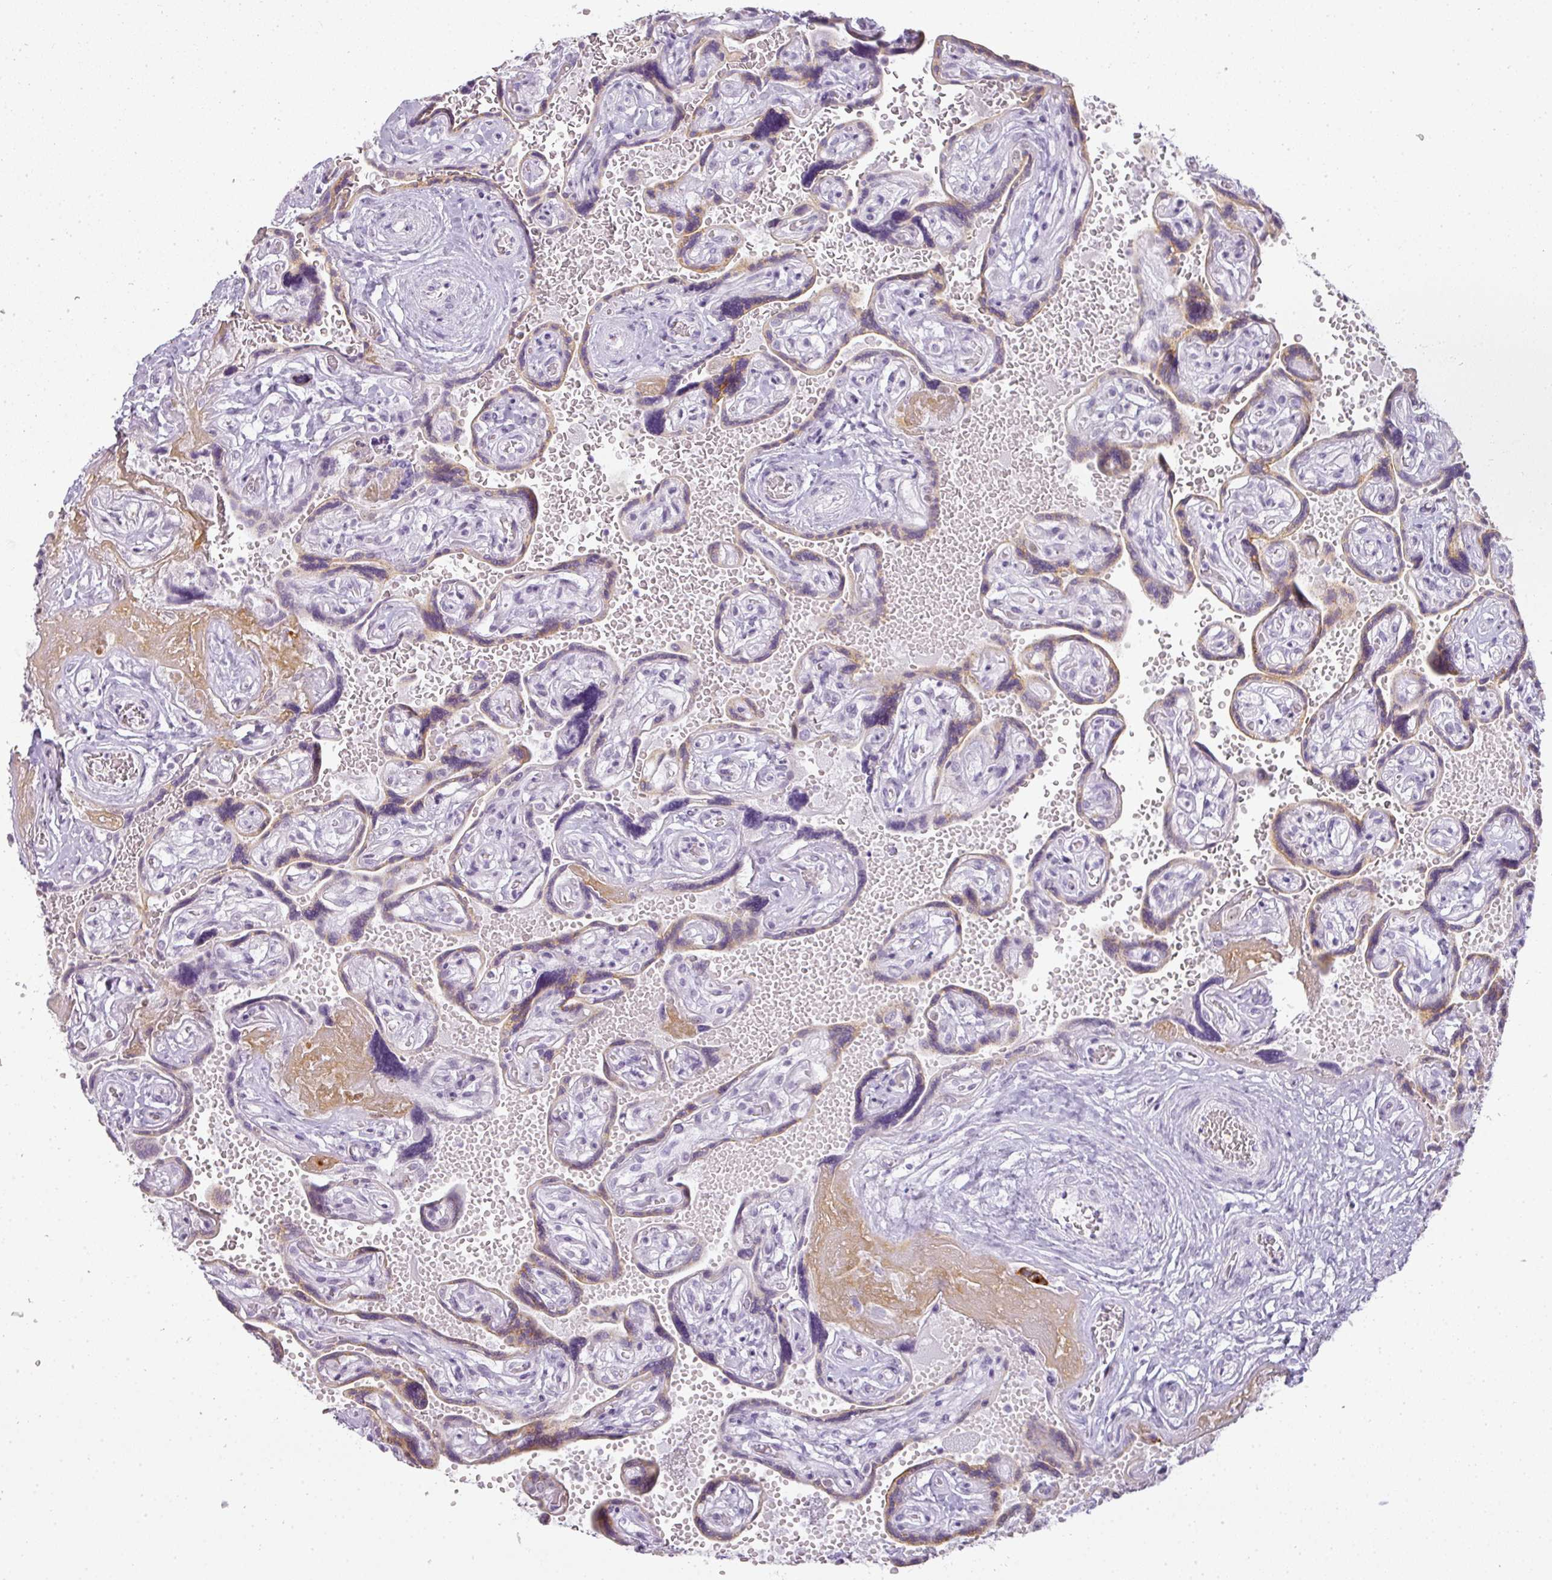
{"staining": {"intensity": "moderate", "quantity": "25%-75%", "location": "cytoplasmic/membranous"}, "tissue": "placenta", "cell_type": "Trophoblastic cells", "image_type": "normal", "snomed": [{"axis": "morphology", "description": "Normal tissue, NOS"}, {"axis": "topography", "description": "Placenta"}], "caption": "This image demonstrates immunohistochemistry staining of benign human placenta, with medium moderate cytoplasmic/membranous expression in approximately 25%-75% of trophoblastic cells.", "gene": "RBMY1A1", "patient": {"sex": "female", "age": 32}}